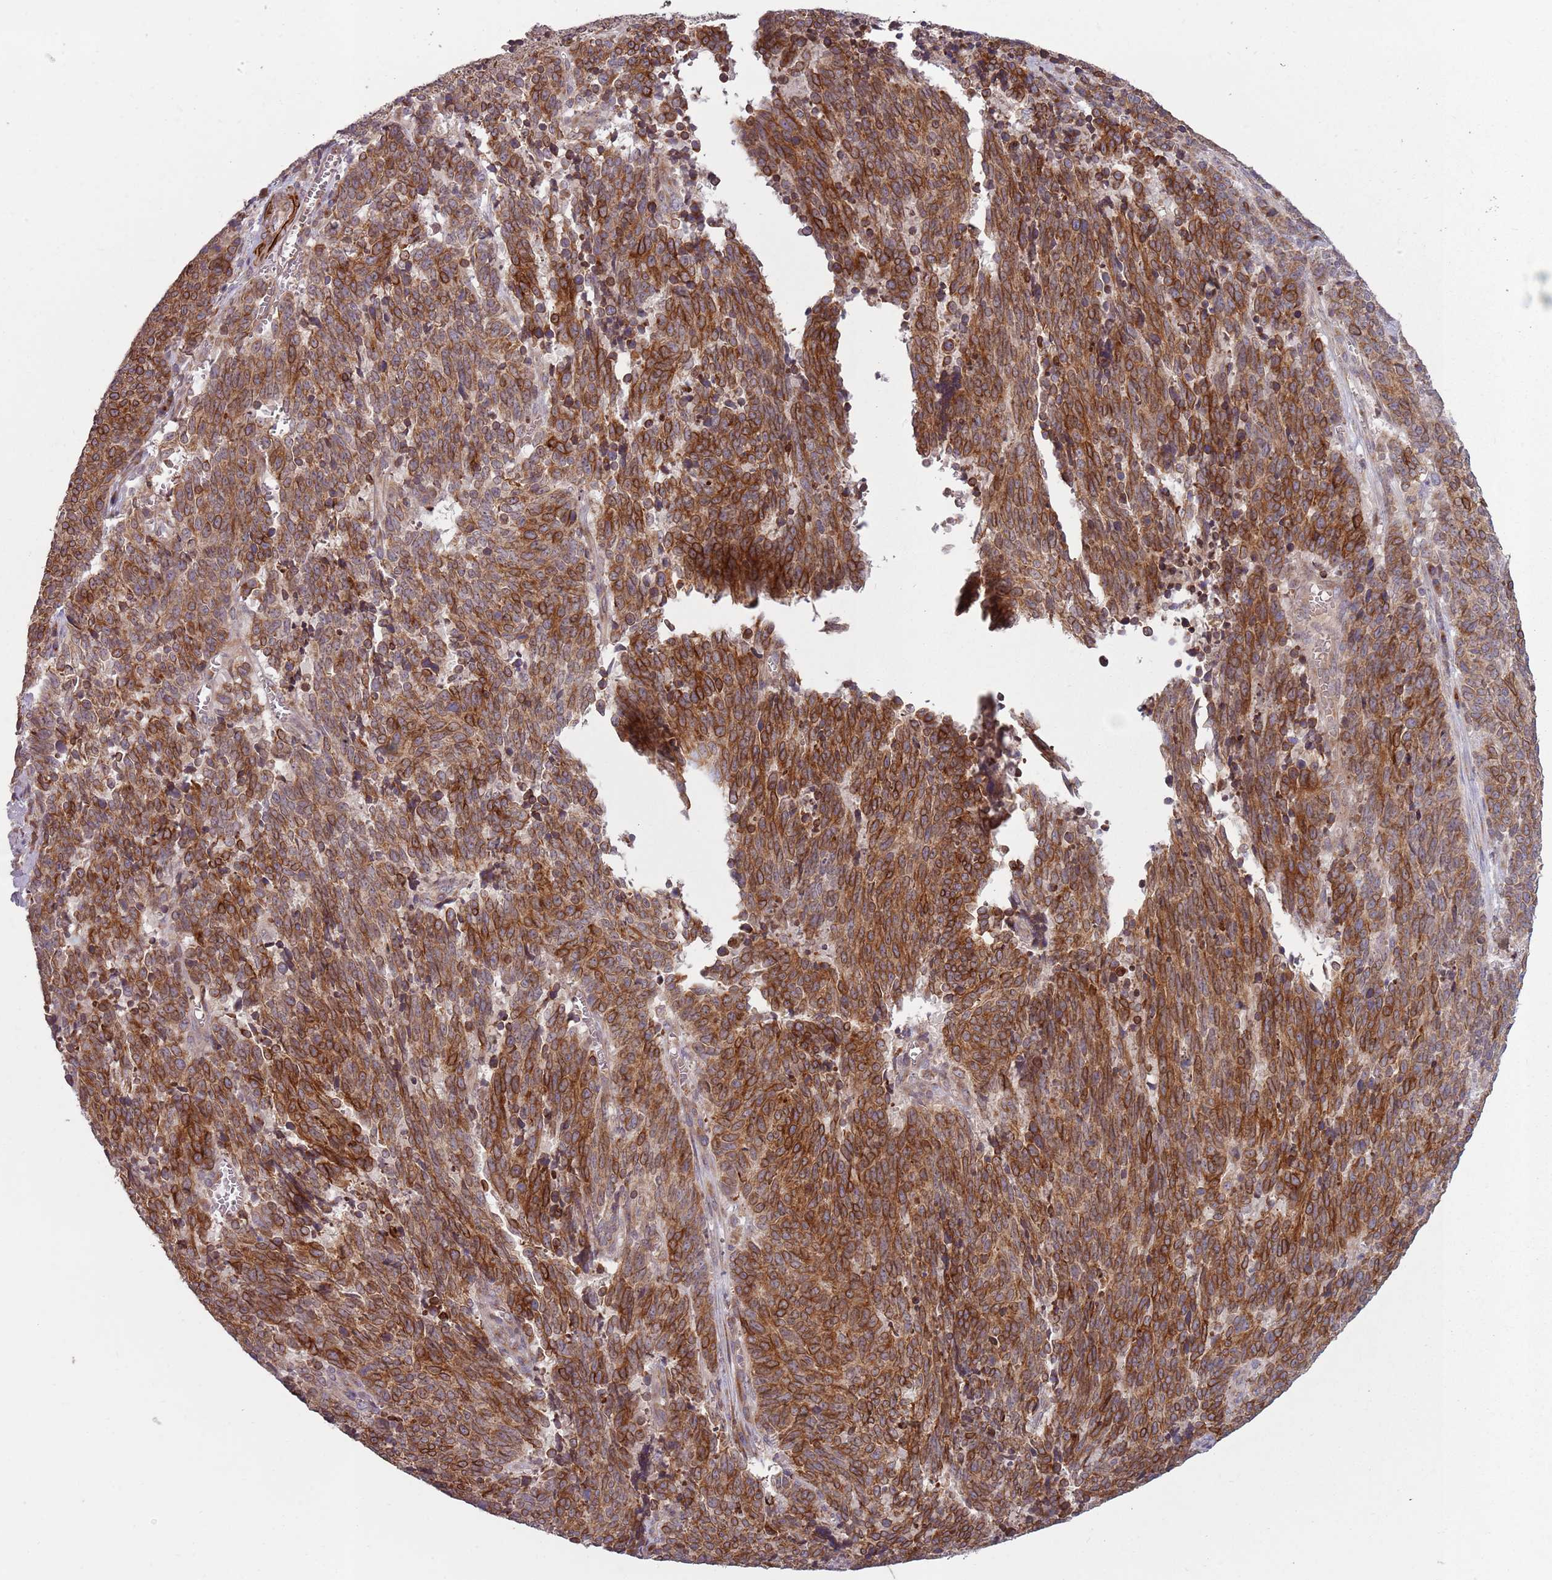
{"staining": {"intensity": "moderate", "quantity": ">75%", "location": "cytoplasmic/membranous"}, "tissue": "cervical cancer", "cell_type": "Tumor cells", "image_type": "cancer", "snomed": [{"axis": "morphology", "description": "Squamous cell carcinoma, NOS"}, {"axis": "topography", "description": "Cervix"}], "caption": "Moderate cytoplasmic/membranous expression is present in about >75% of tumor cells in cervical squamous cell carcinoma.", "gene": "PLD6", "patient": {"sex": "female", "age": 29}}